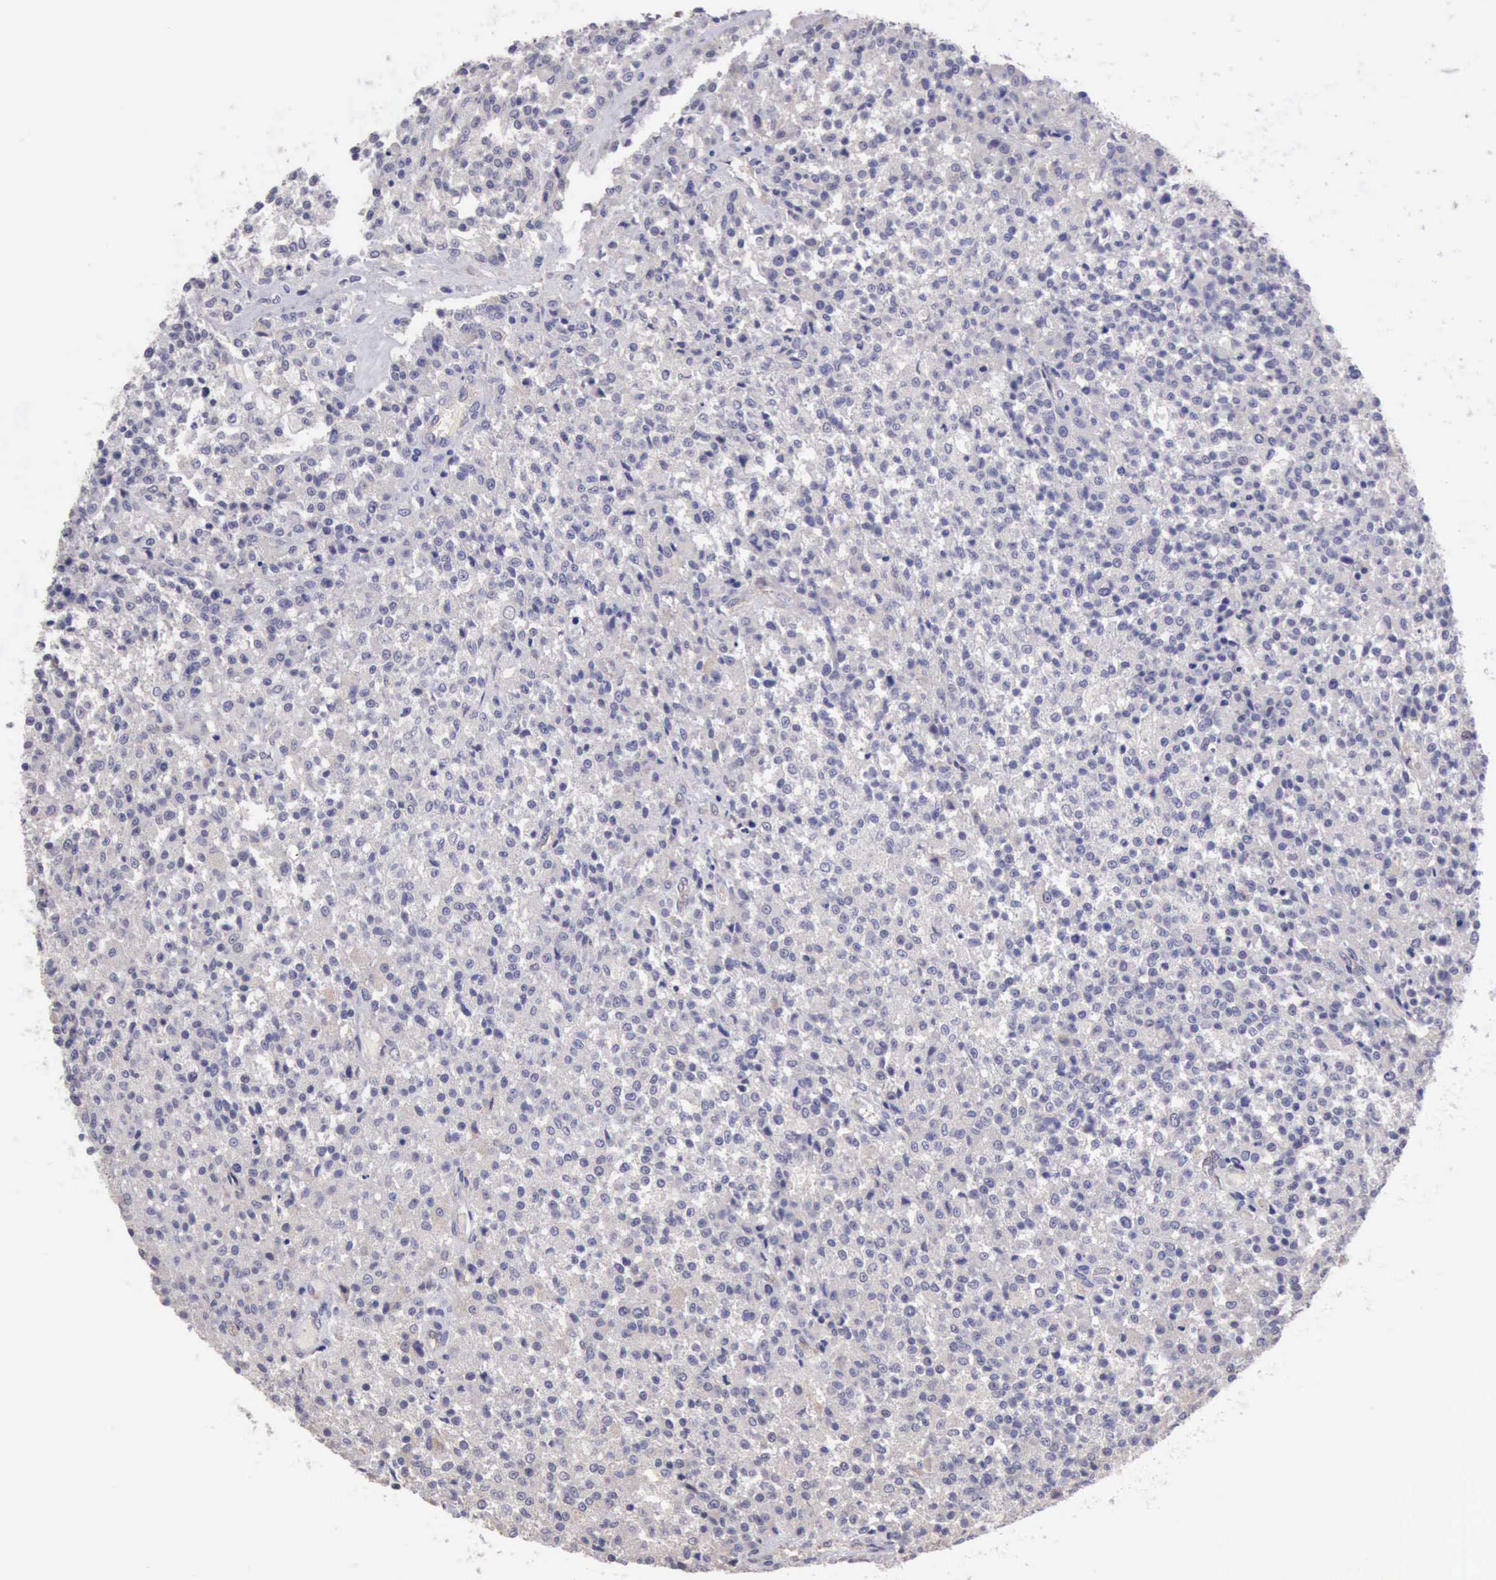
{"staining": {"intensity": "negative", "quantity": "none", "location": "none"}, "tissue": "testis cancer", "cell_type": "Tumor cells", "image_type": "cancer", "snomed": [{"axis": "morphology", "description": "Seminoma, NOS"}, {"axis": "topography", "description": "Testis"}], "caption": "Immunohistochemistry (IHC) image of testis cancer stained for a protein (brown), which shows no positivity in tumor cells. Brightfield microscopy of IHC stained with DAB (brown) and hematoxylin (blue), captured at high magnification.", "gene": "KCND1", "patient": {"sex": "male", "age": 59}}